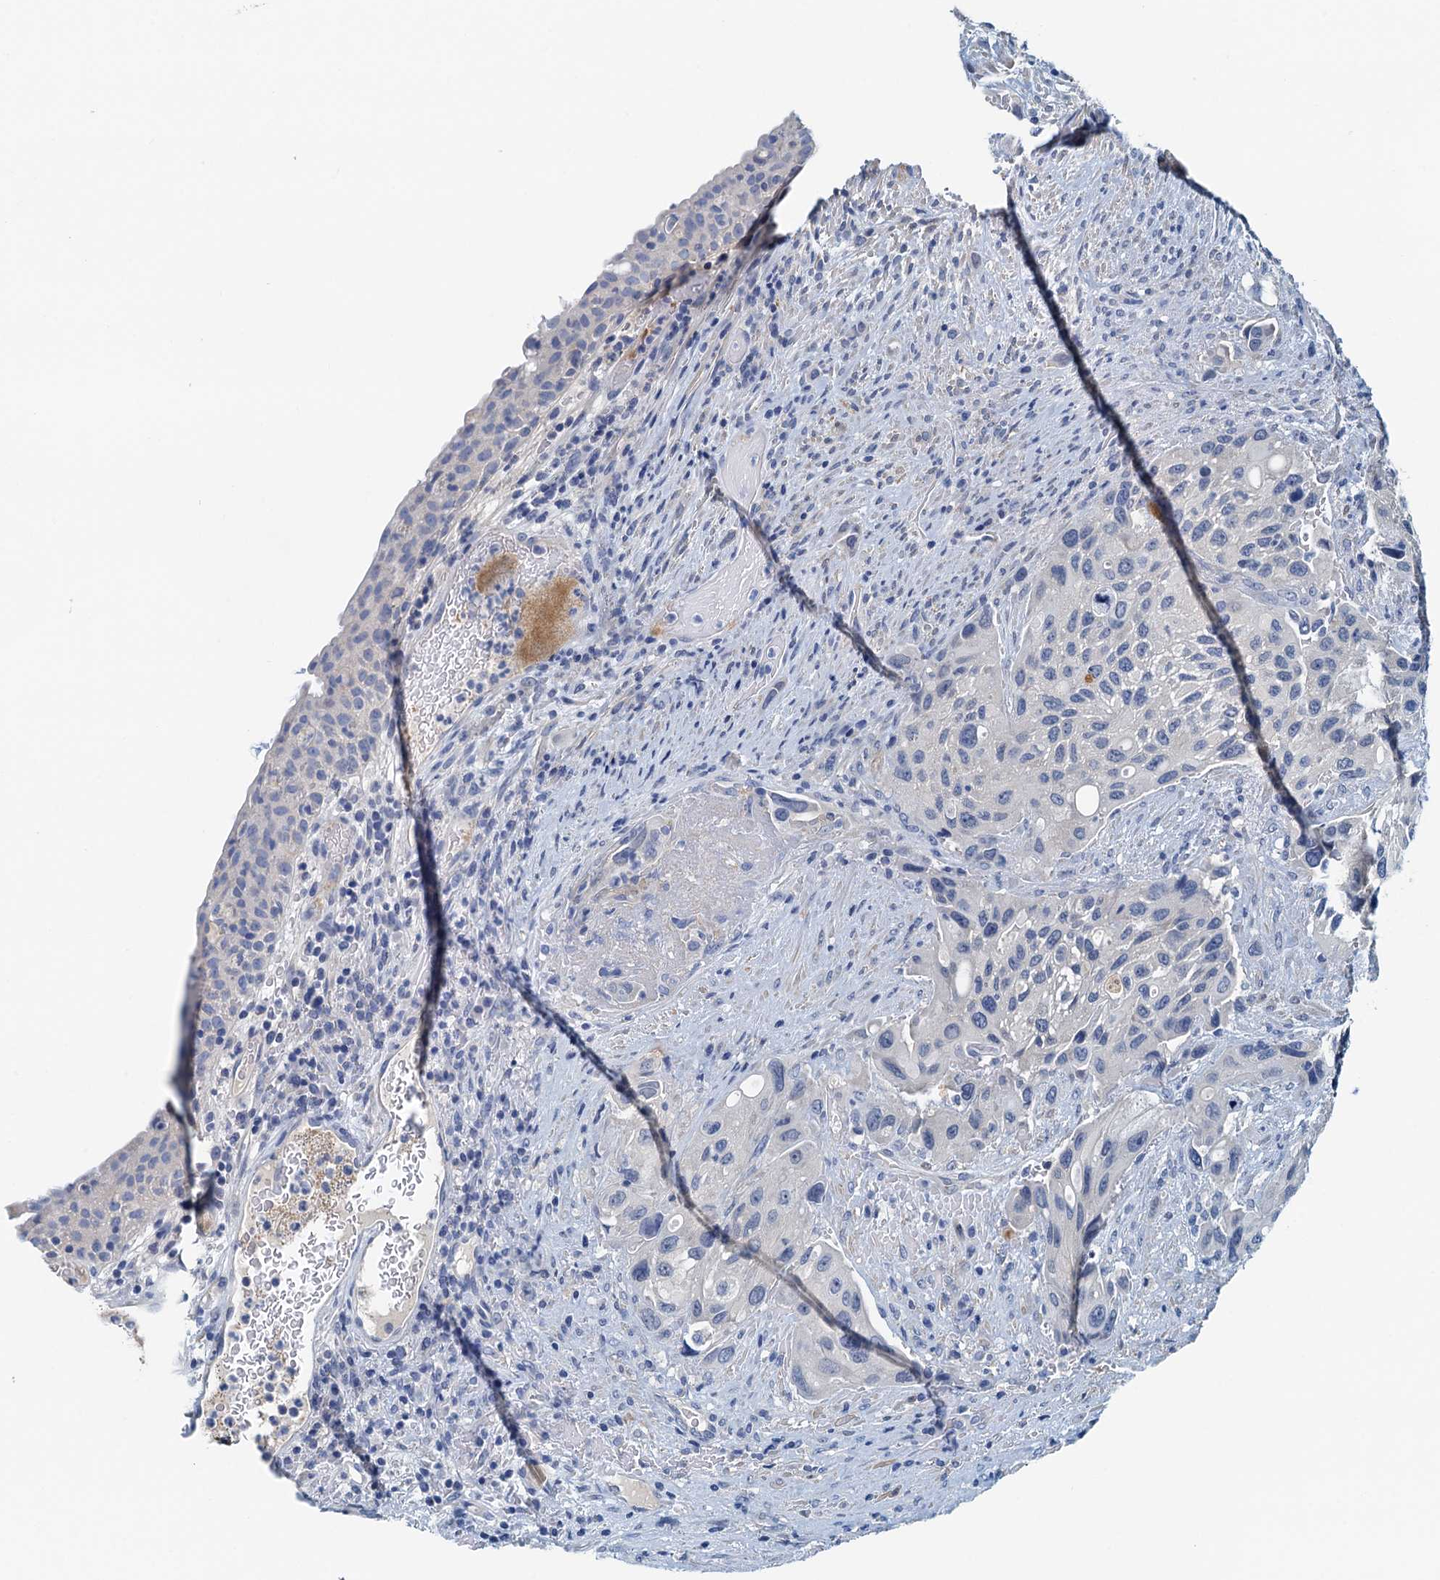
{"staining": {"intensity": "negative", "quantity": "none", "location": "none"}, "tissue": "urothelial cancer", "cell_type": "Tumor cells", "image_type": "cancer", "snomed": [{"axis": "morphology", "description": "Normal tissue, NOS"}, {"axis": "morphology", "description": "Urothelial carcinoma, High grade"}, {"axis": "topography", "description": "Vascular tissue"}, {"axis": "topography", "description": "Urinary bladder"}], "caption": "High power microscopy image of an immunohistochemistry (IHC) micrograph of urothelial cancer, revealing no significant positivity in tumor cells.", "gene": "DTD1", "patient": {"sex": "female", "age": 56}}